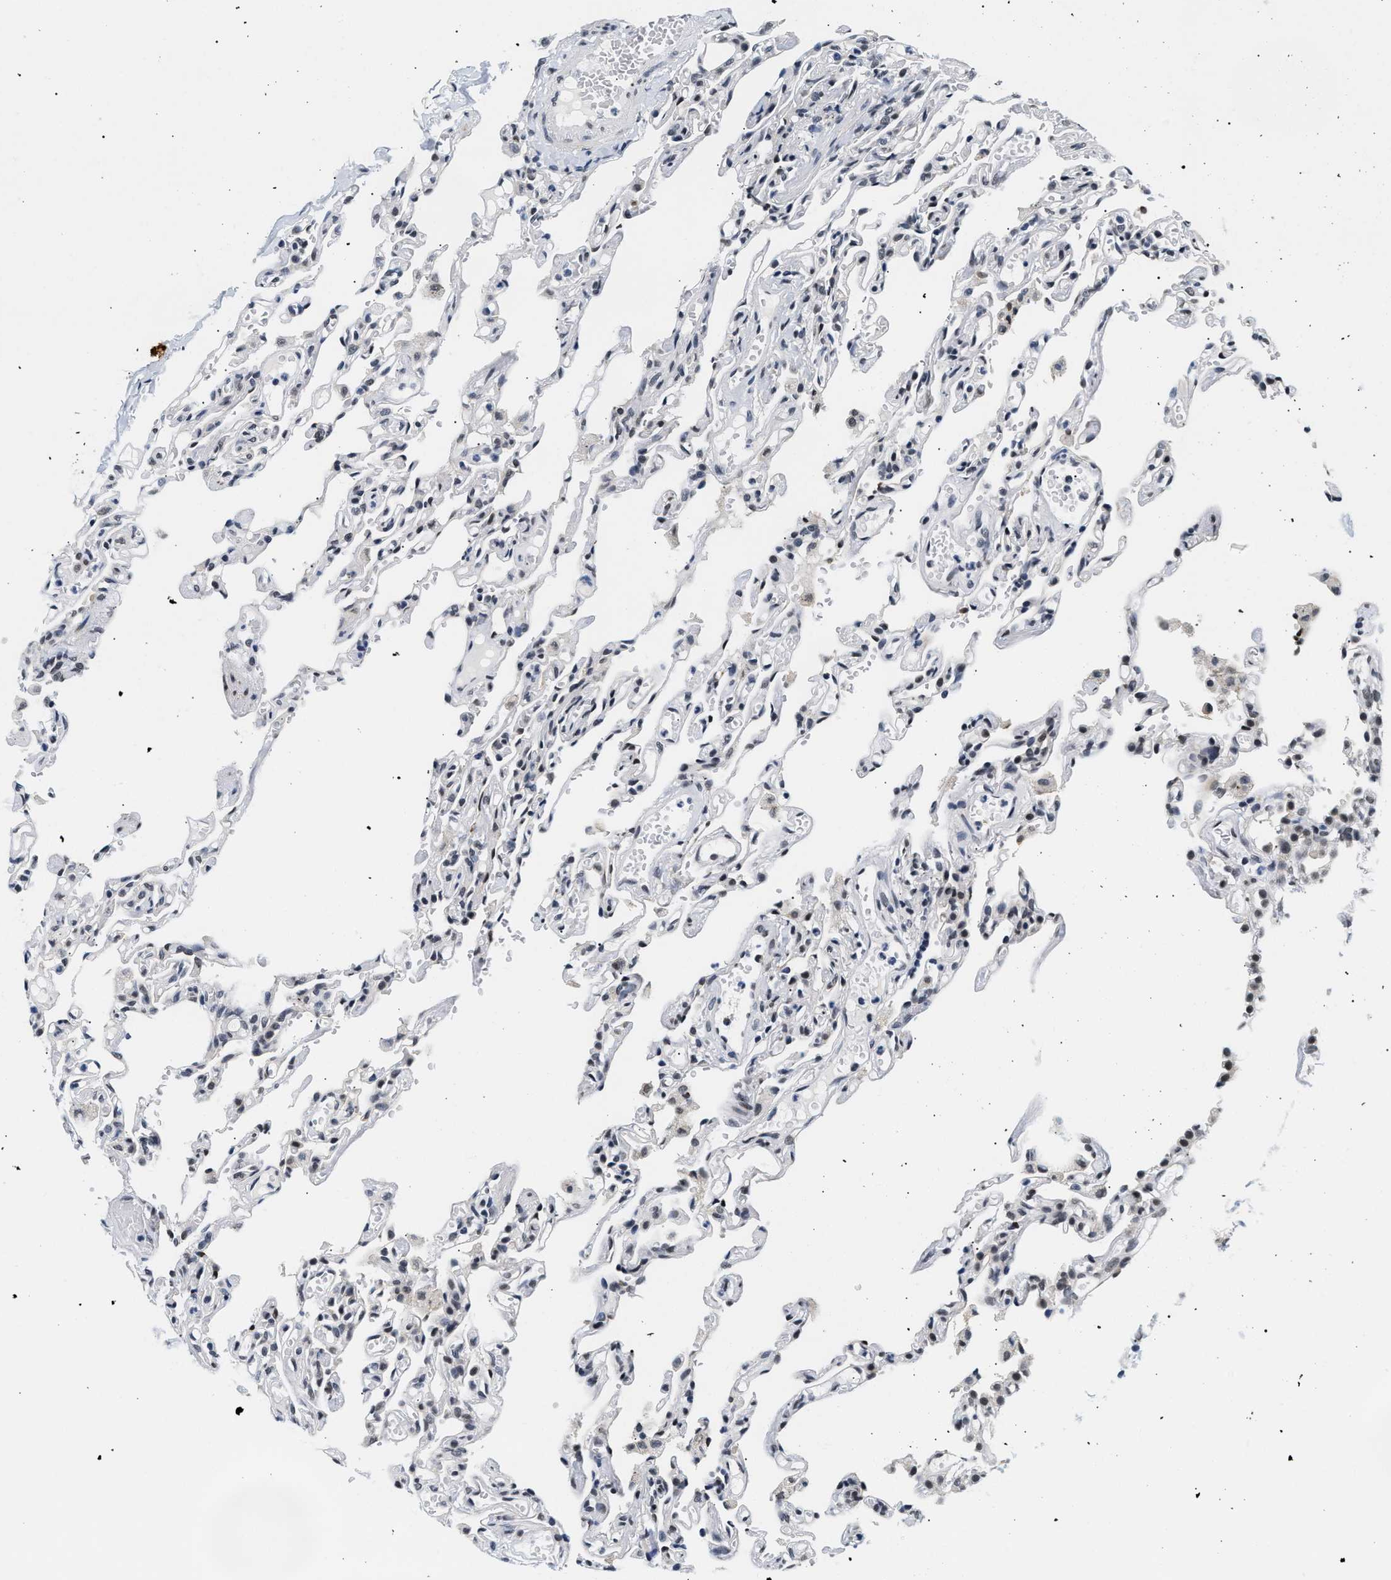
{"staining": {"intensity": "negative", "quantity": "none", "location": "none"}, "tissue": "lung", "cell_type": "Alveolar cells", "image_type": "normal", "snomed": [{"axis": "morphology", "description": "Normal tissue, NOS"}, {"axis": "topography", "description": "Lung"}], "caption": "Immunohistochemical staining of normal human lung shows no significant positivity in alveolar cells. (Brightfield microscopy of DAB (3,3'-diaminobenzidine) immunohistochemistry at high magnification).", "gene": "THOC1", "patient": {"sex": "male", "age": 21}}